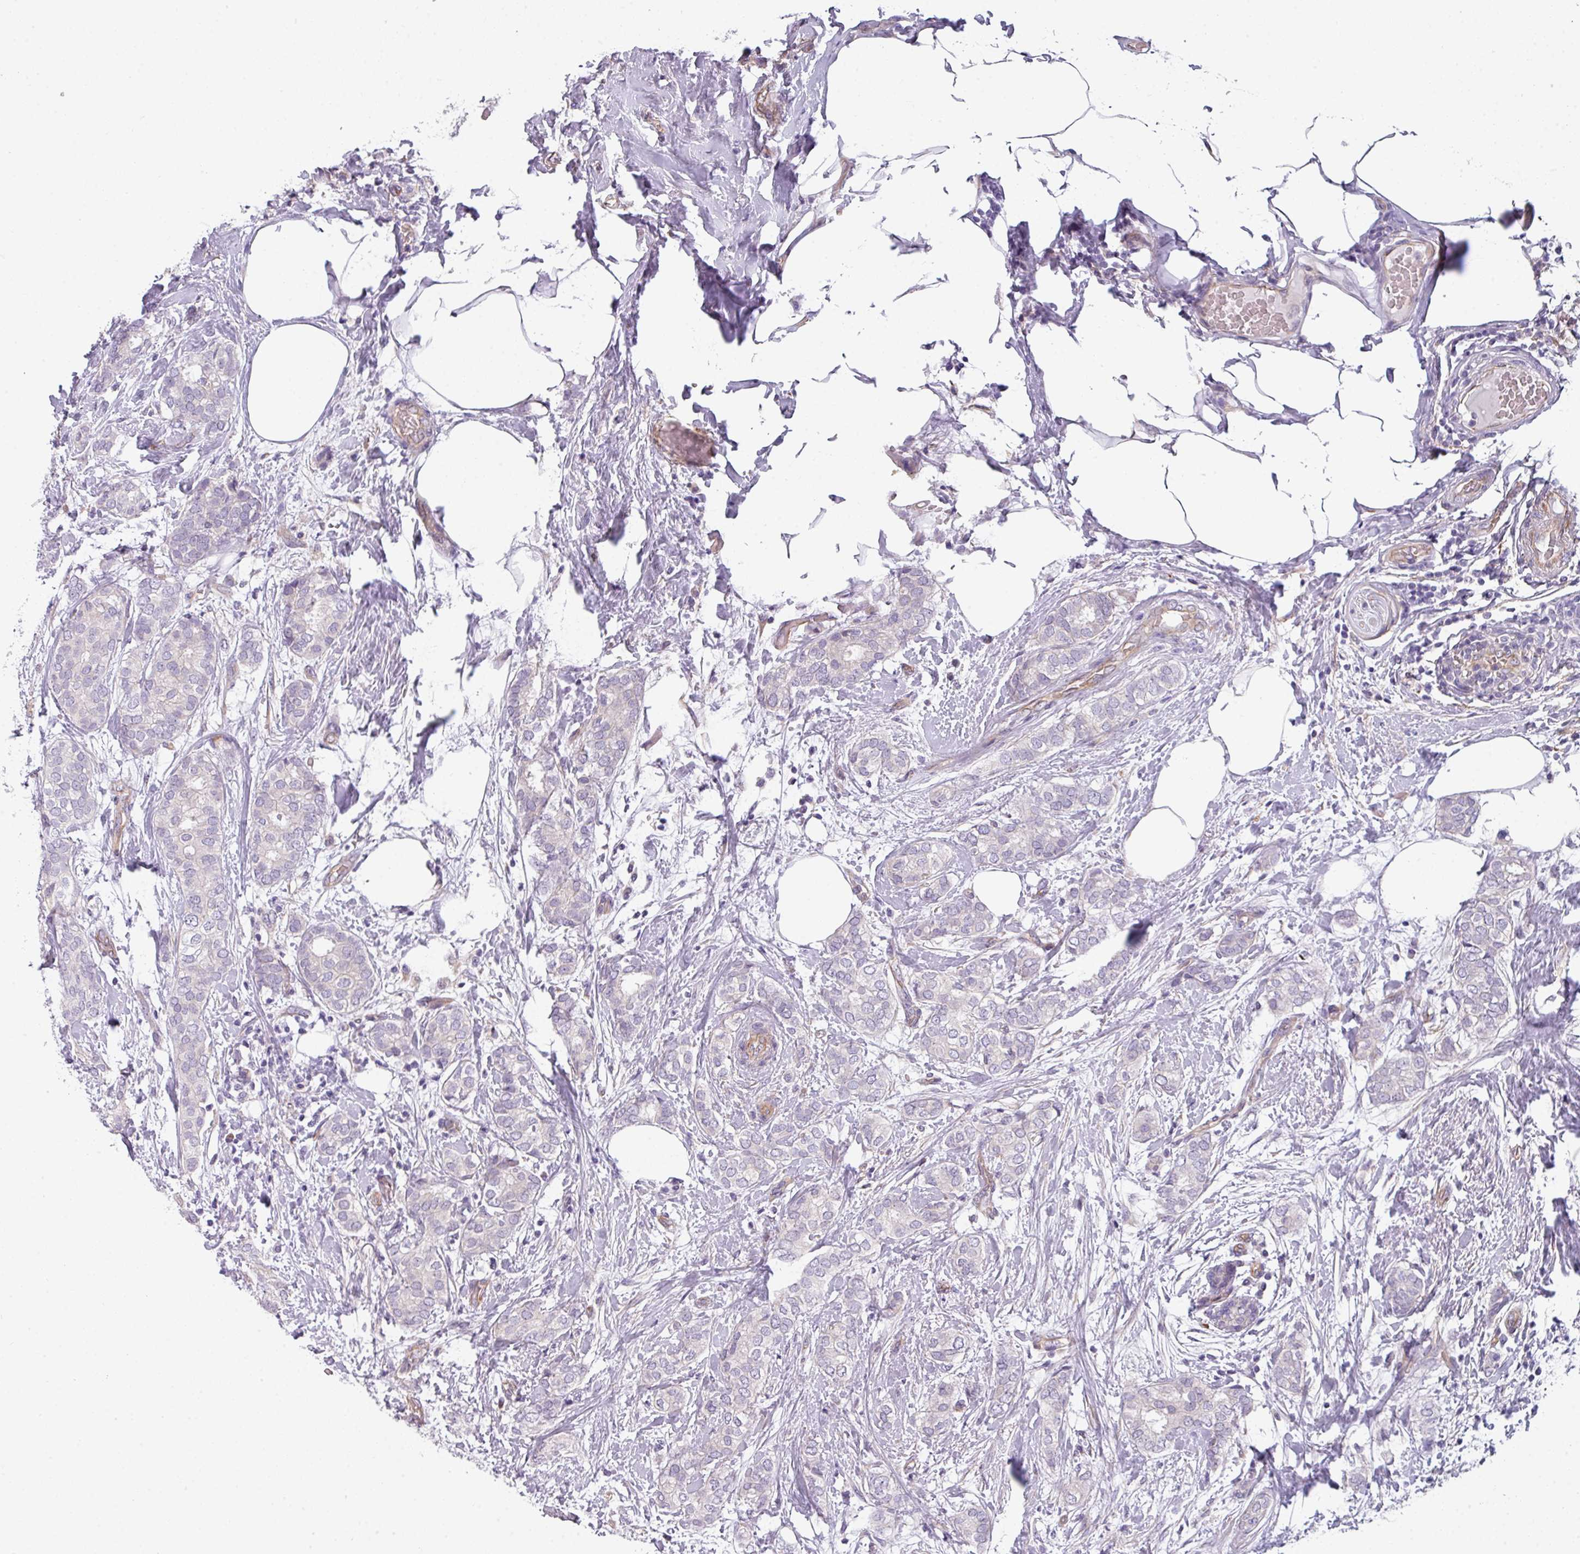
{"staining": {"intensity": "negative", "quantity": "none", "location": "none"}, "tissue": "breast cancer", "cell_type": "Tumor cells", "image_type": "cancer", "snomed": [{"axis": "morphology", "description": "Duct carcinoma"}, {"axis": "topography", "description": "Breast"}], "caption": "DAB immunohistochemical staining of human breast cancer (infiltrating ductal carcinoma) reveals no significant staining in tumor cells.", "gene": "BUD23", "patient": {"sex": "female", "age": 73}}